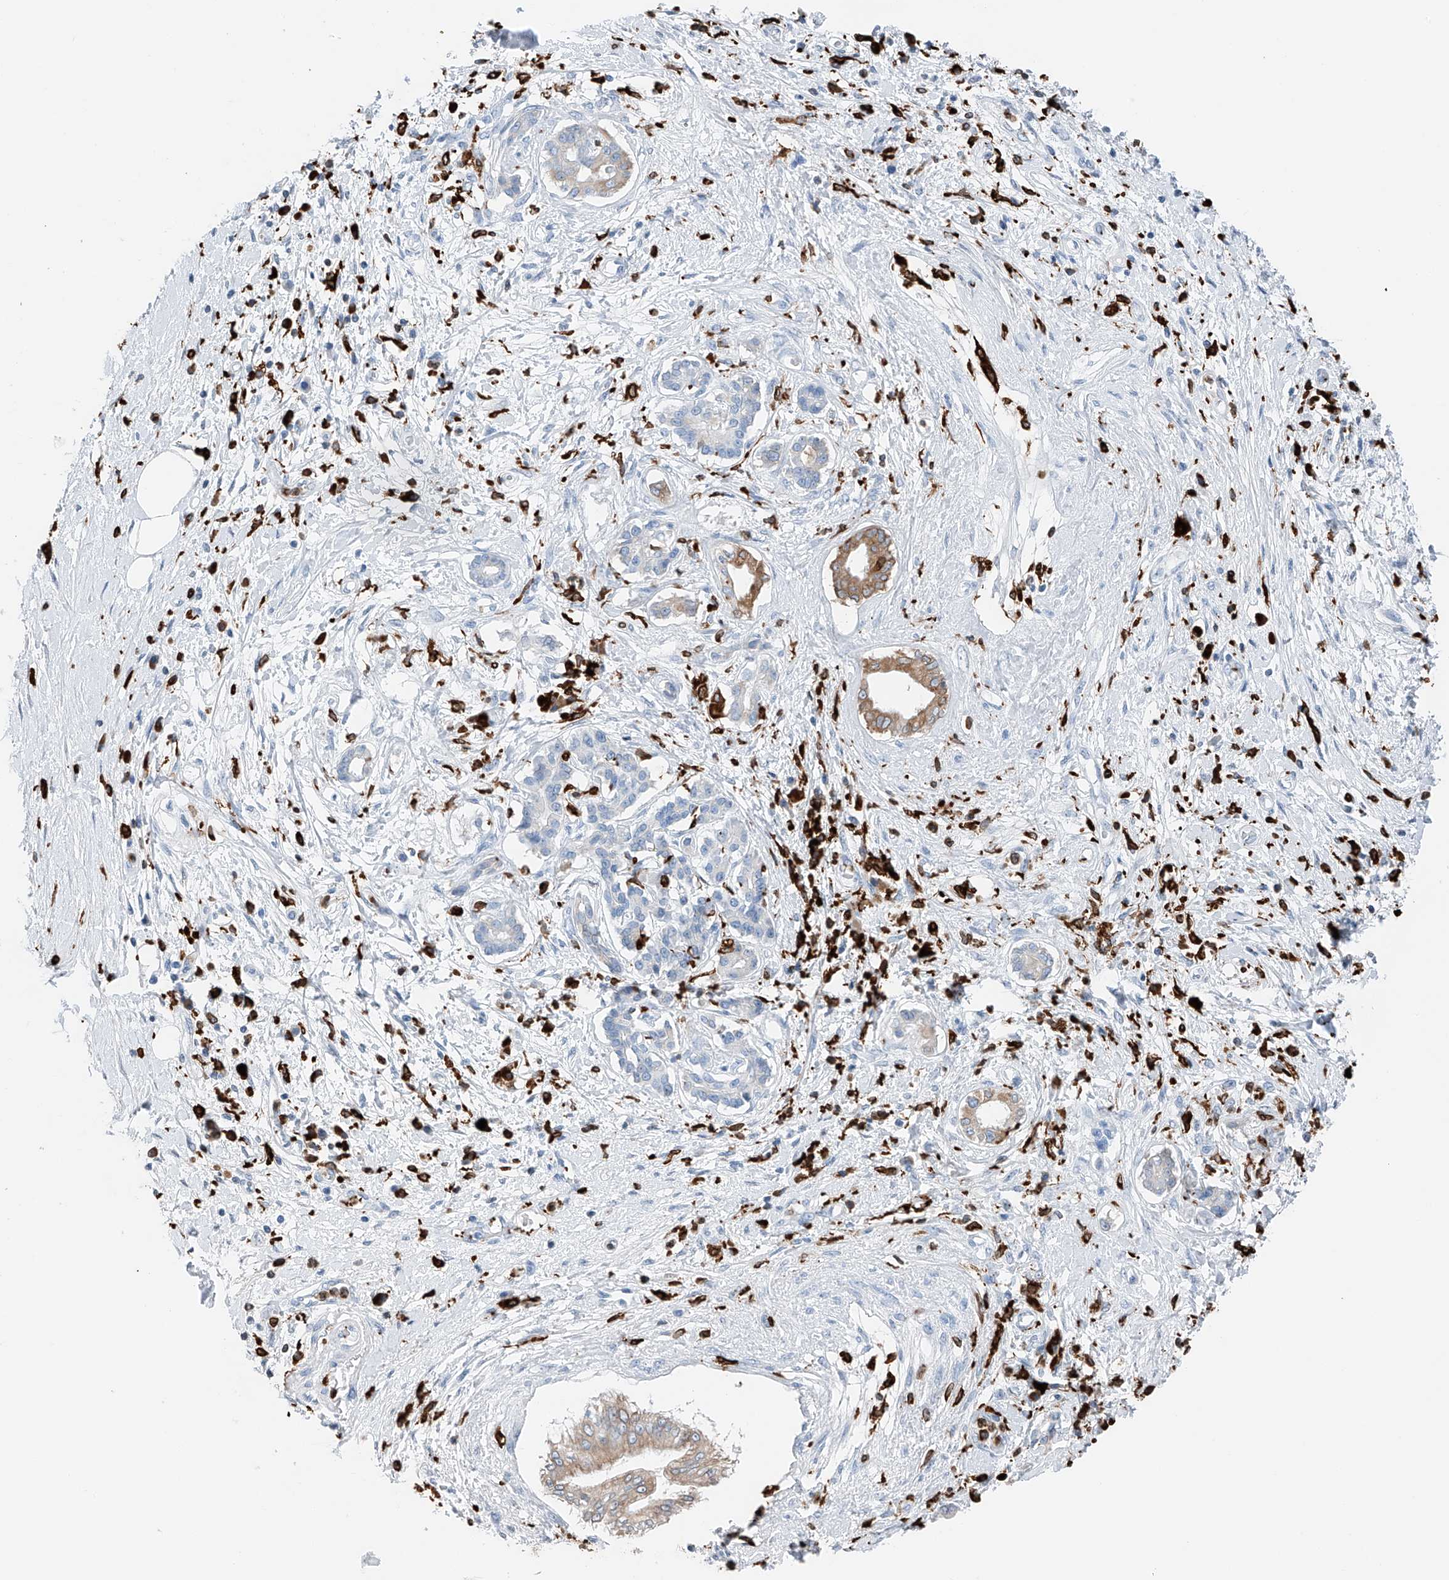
{"staining": {"intensity": "moderate", "quantity": "<25%", "location": "cytoplasmic/membranous"}, "tissue": "pancreatic cancer", "cell_type": "Tumor cells", "image_type": "cancer", "snomed": [{"axis": "morphology", "description": "Adenocarcinoma, NOS"}, {"axis": "topography", "description": "Pancreas"}], "caption": "Pancreatic adenocarcinoma stained with a protein marker demonstrates moderate staining in tumor cells.", "gene": "TBXAS1", "patient": {"sex": "female", "age": 56}}